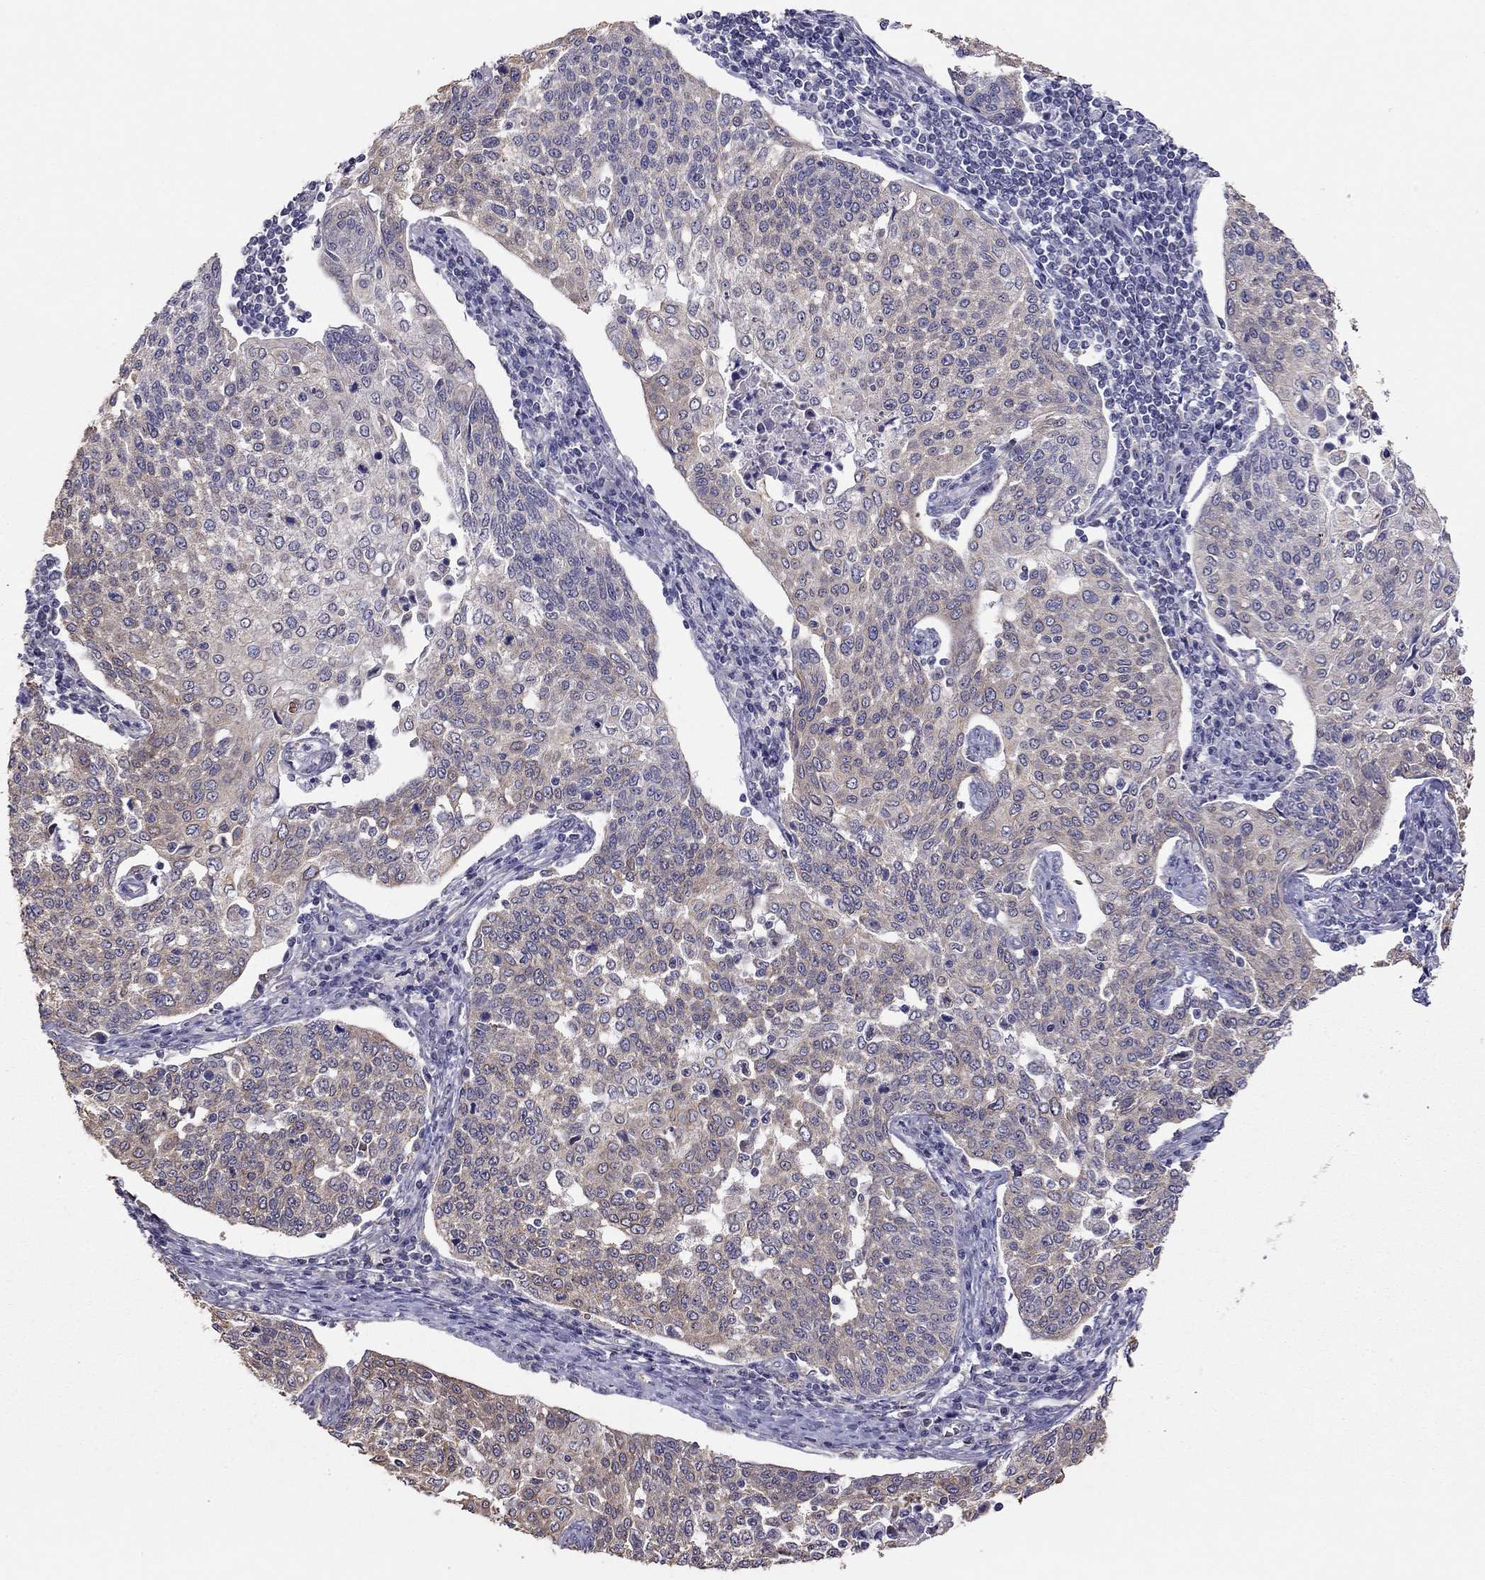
{"staining": {"intensity": "weak", "quantity": "25%-75%", "location": "cytoplasmic/membranous"}, "tissue": "cervical cancer", "cell_type": "Tumor cells", "image_type": "cancer", "snomed": [{"axis": "morphology", "description": "Squamous cell carcinoma, NOS"}, {"axis": "topography", "description": "Cervix"}], "caption": "A brown stain labels weak cytoplasmic/membranous expression of a protein in cervical cancer tumor cells.", "gene": "LRIT3", "patient": {"sex": "female", "age": 34}}